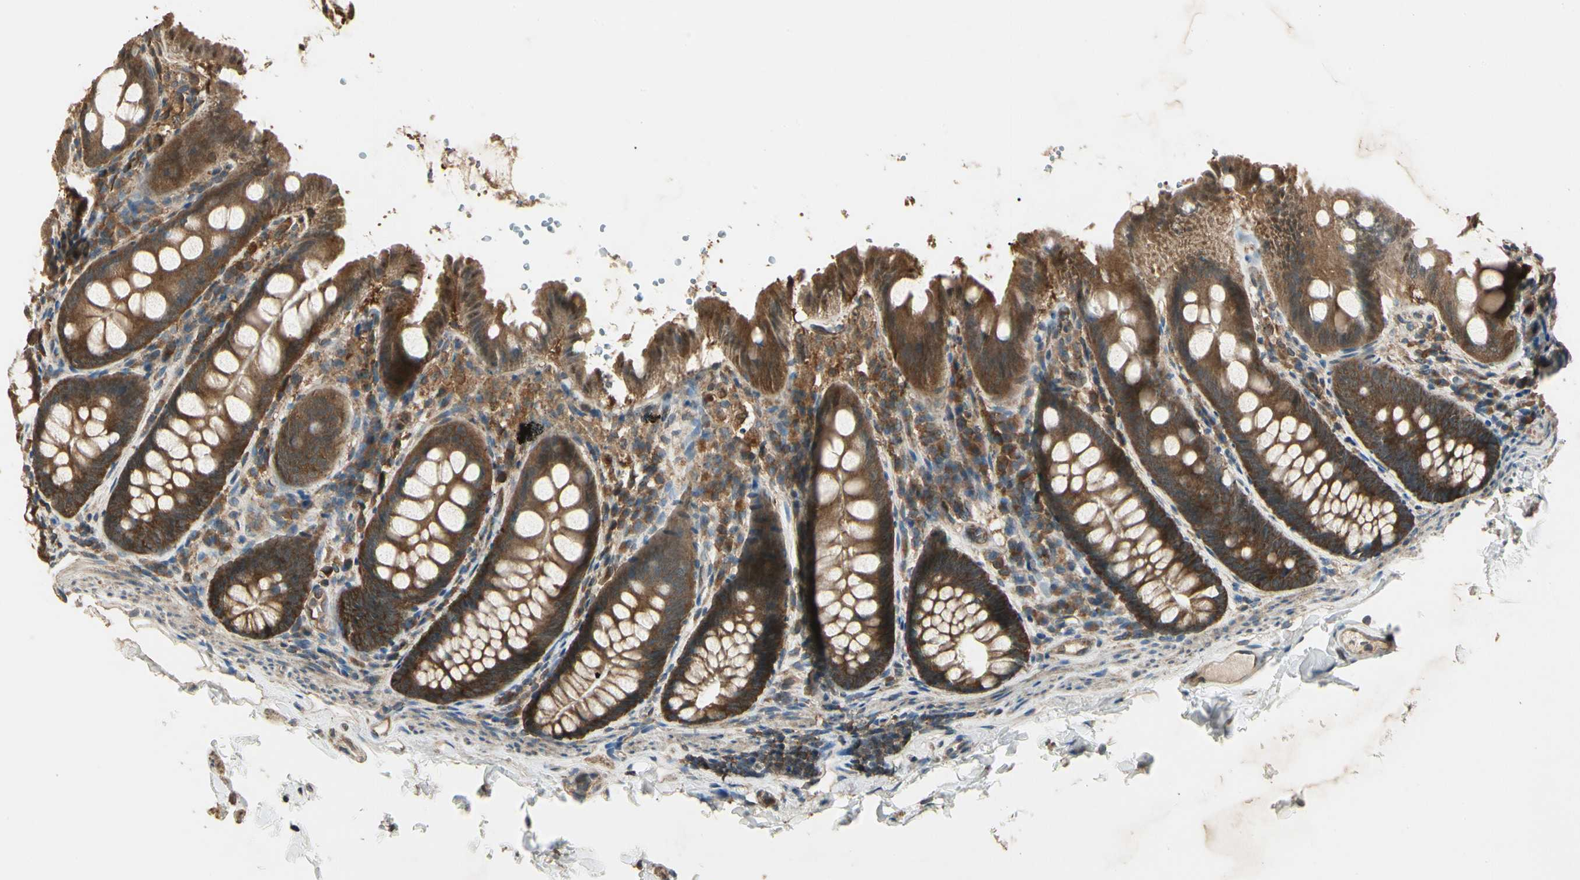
{"staining": {"intensity": "moderate", "quantity": "25%-75%", "location": "cytoplasmic/membranous"}, "tissue": "colon", "cell_type": "Endothelial cells", "image_type": "normal", "snomed": [{"axis": "morphology", "description": "Normal tissue, NOS"}, {"axis": "topography", "description": "Colon"}], "caption": "Protein expression analysis of benign human colon reveals moderate cytoplasmic/membranous positivity in about 25%-75% of endothelial cells.", "gene": "CCT7", "patient": {"sex": "female", "age": 61}}